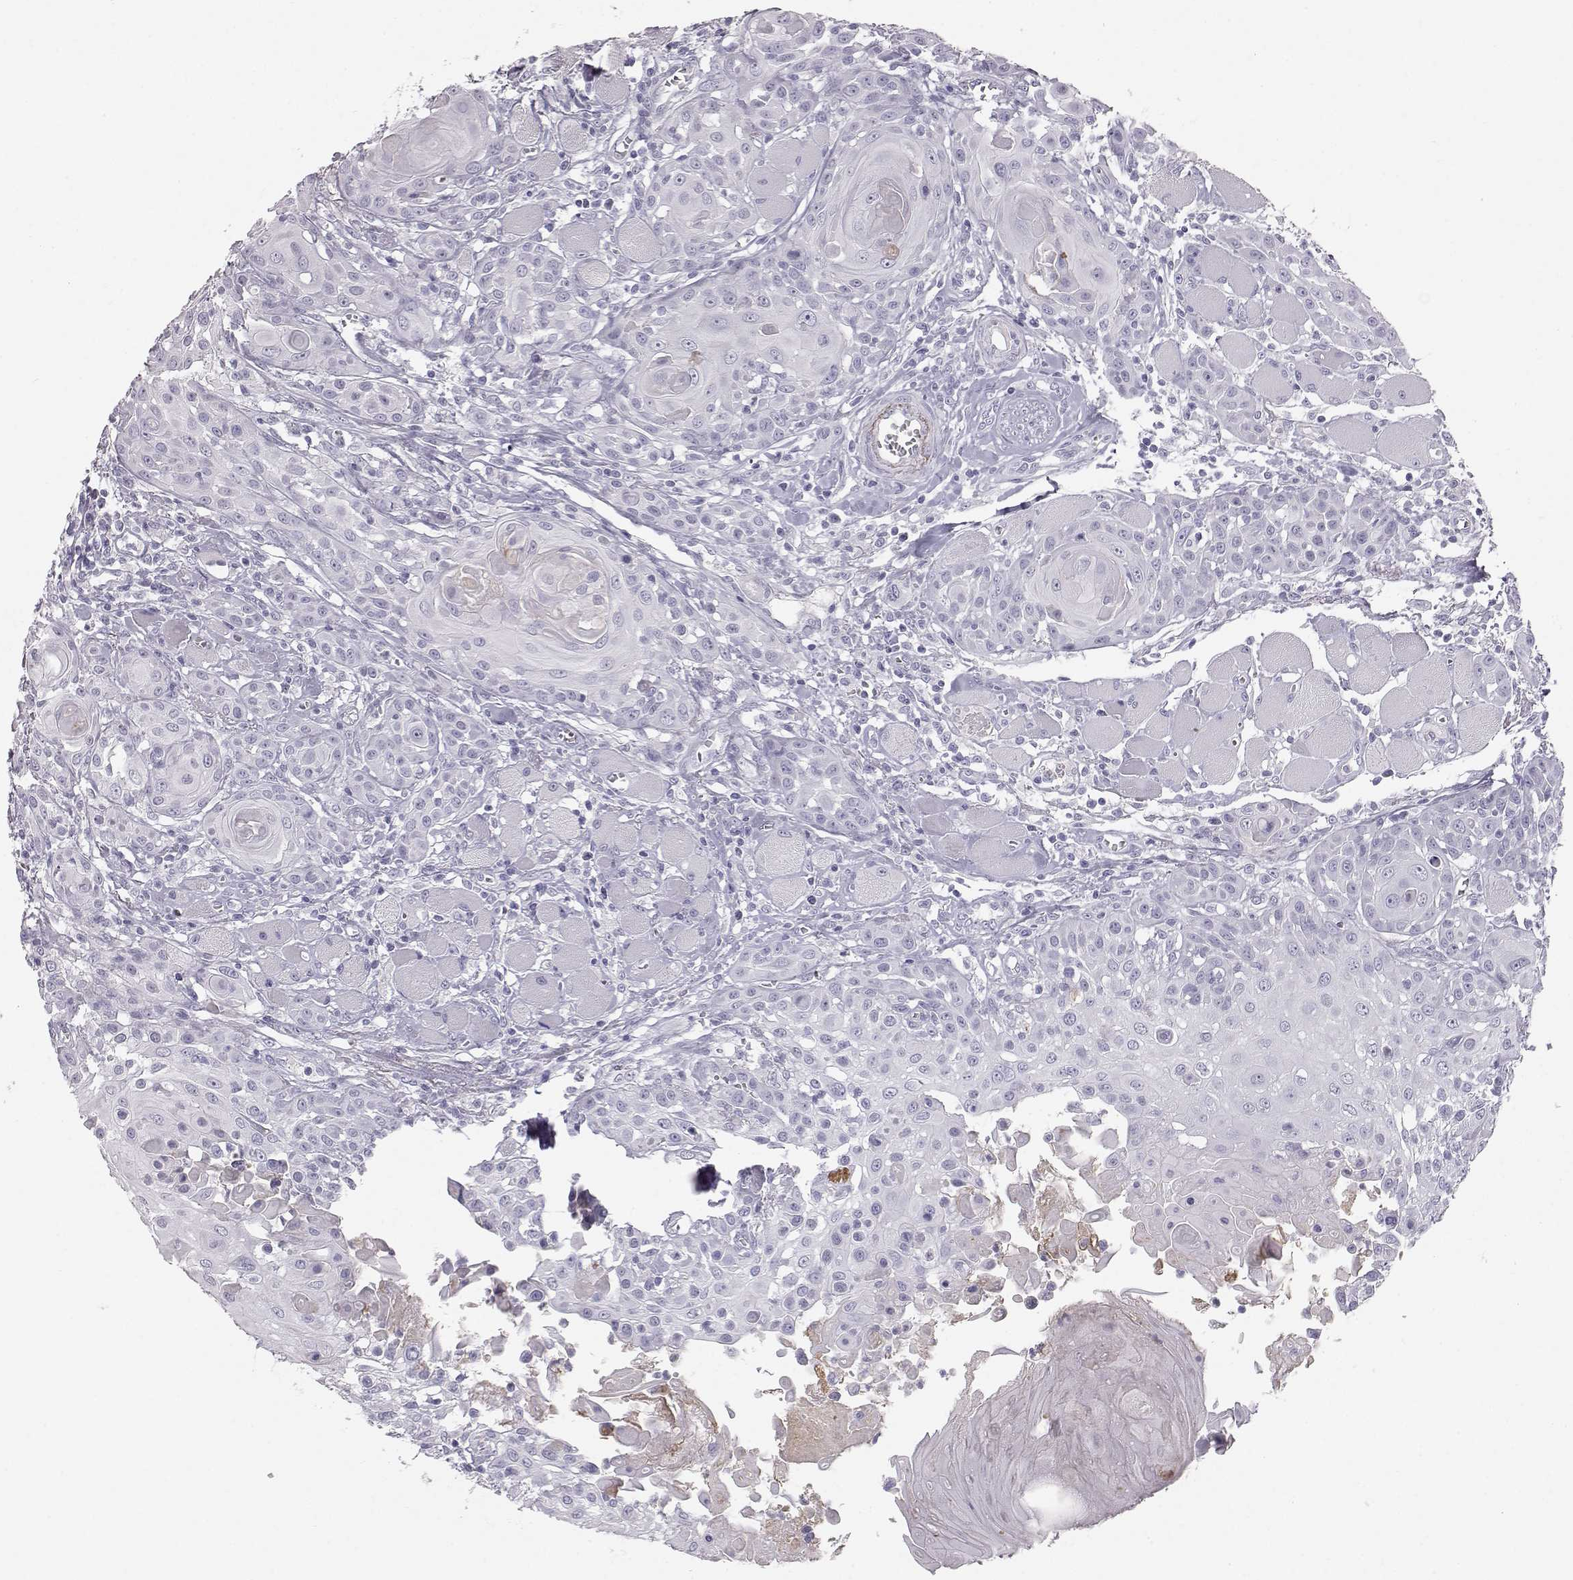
{"staining": {"intensity": "negative", "quantity": "none", "location": "none"}, "tissue": "head and neck cancer", "cell_type": "Tumor cells", "image_type": "cancer", "snomed": [{"axis": "morphology", "description": "Squamous cell carcinoma, NOS"}, {"axis": "topography", "description": "Head-Neck"}], "caption": "This is an immunohistochemistry (IHC) histopathology image of human head and neck cancer (squamous cell carcinoma). There is no staining in tumor cells.", "gene": "KRTAP16-1", "patient": {"sex": "female", "age": 80}}